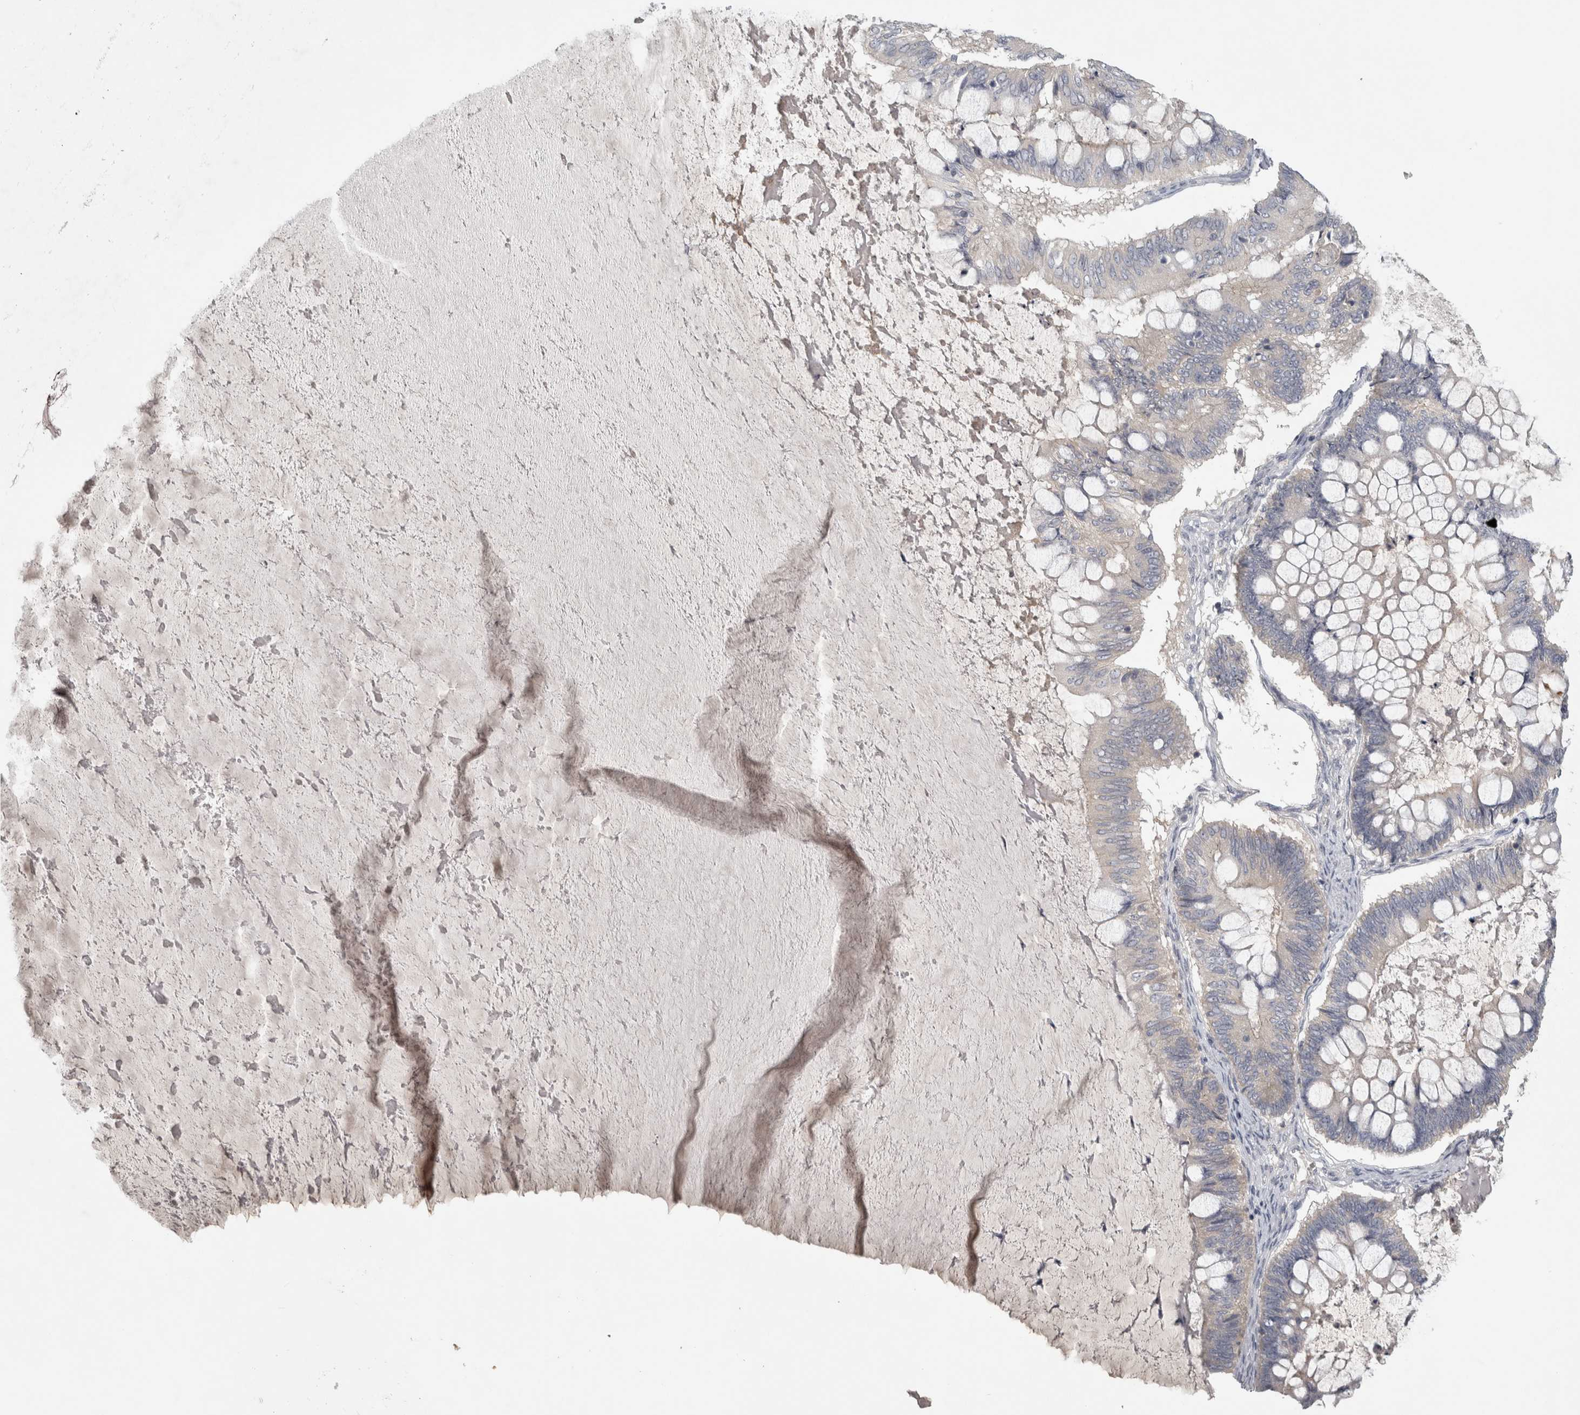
{"staining": {"intensity": "negative", "quantity": "none", "location": "none"}, "tissue": "ovarian cancer", "cell_type": "Tumor cells", "image_type": "cancer", "snomed": [{"axis": "morphology", "description": "Cystadenocarcinoma, mucinous, NOS"}, {"axis": "topography", "description": "Ovary"}], "caption": "Protein analysis of ovarian mucinous cystadenocarcinoma exhibits no significant expression in tumor cells. (DAB (3,3'-diaminobenzidine) immunohistochemistry, high magnification).", "gene": "ENPP7", "patient": {"sex": "female", "age": 61}}